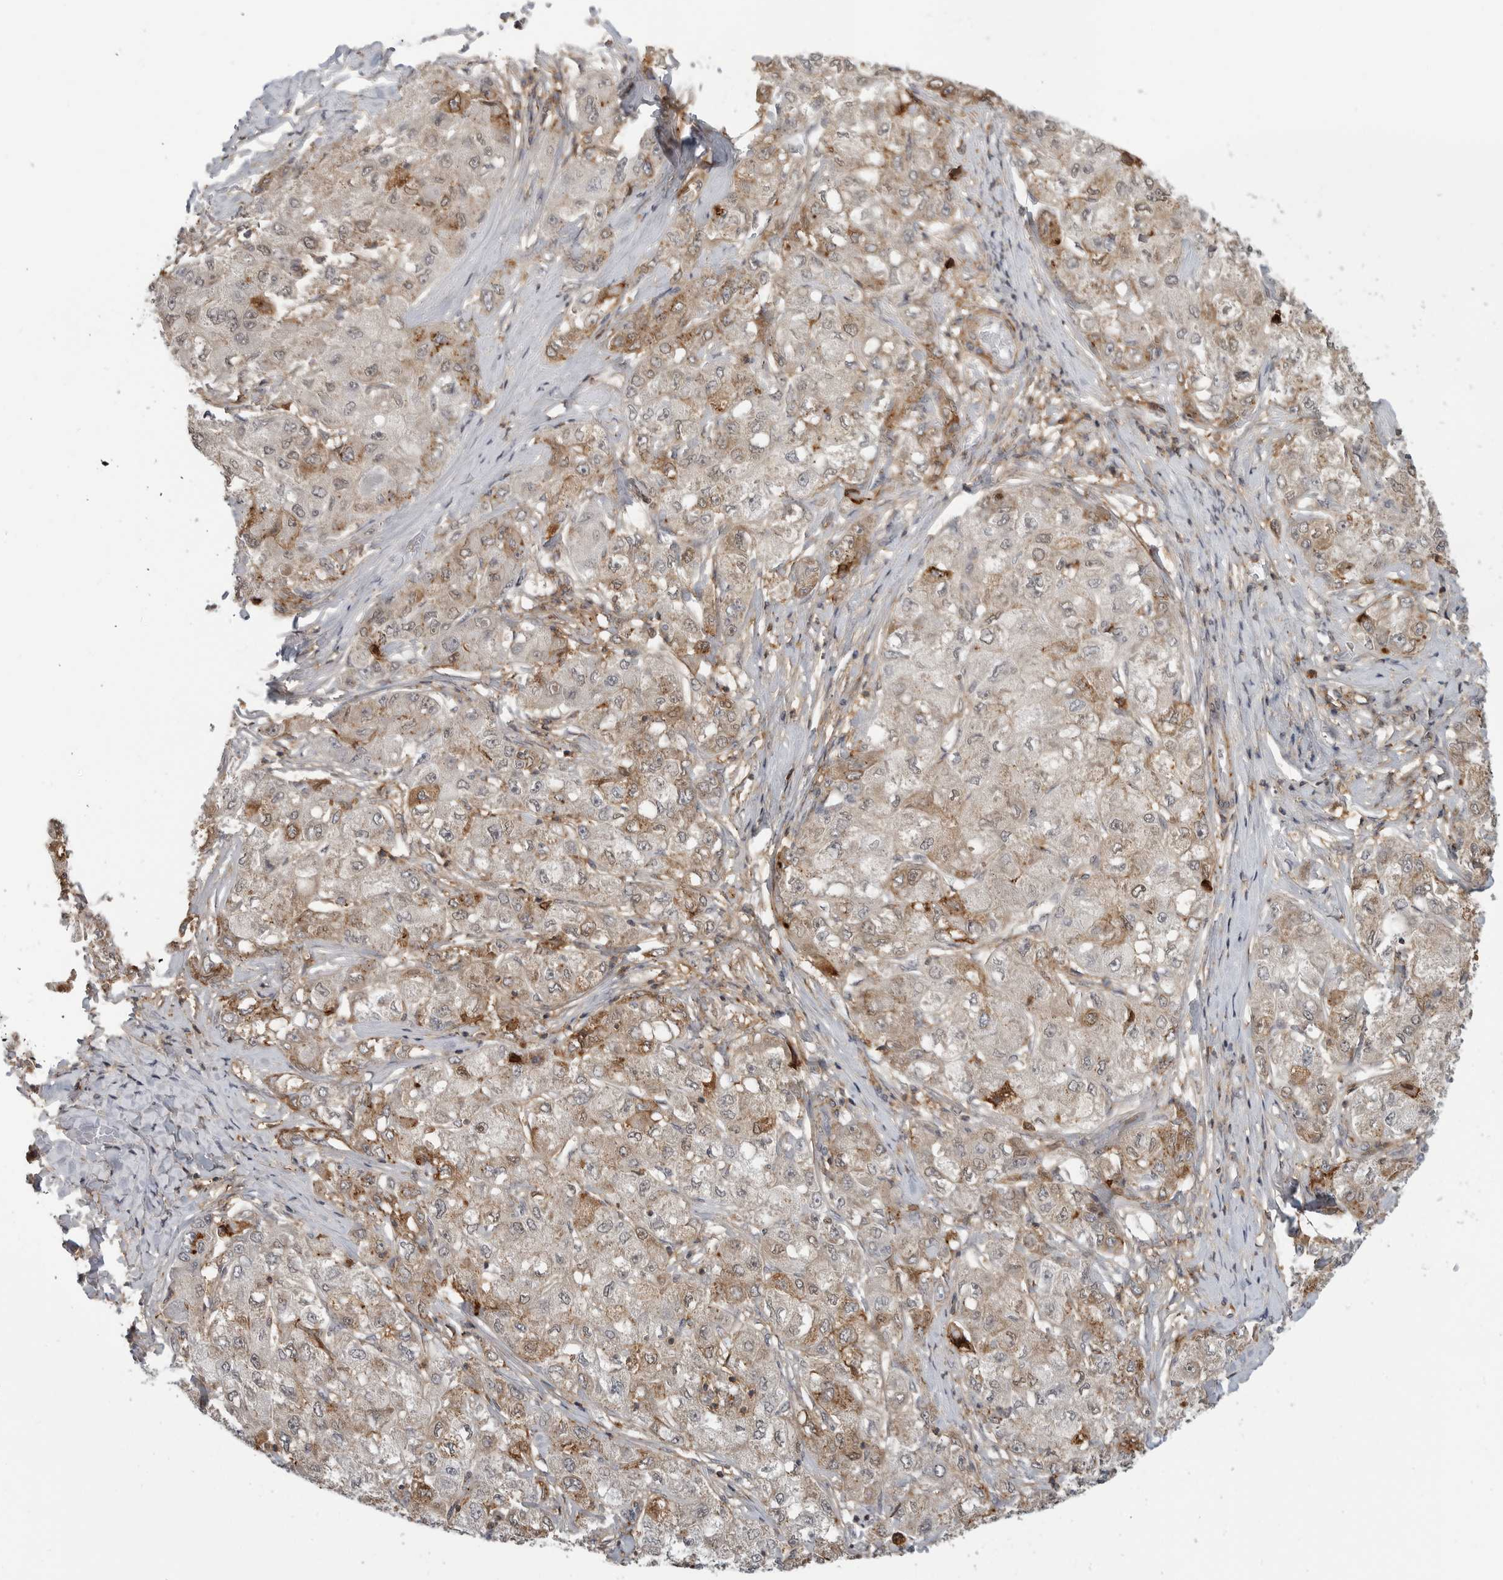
{"staining": {"intensity": "weak", "quantity": ">75%", "location": "cytoplasmic/membranous"}, "tissue": "liver cancer", "cell_type": "Tumor cells", "image_type": "cancer", "snomed": [{"axis": "morphology", "description": "Carcinoma, Hepatocellular, NOS"}, {"axis": "topography", "description": "Liver"}], "caption": "Brown immunohistochemical staining in human liver hepatocellular carcinoma demonstrates weak cytoplasmic/membranous staining in approximately >75% of tumor cells.", "gene": "ANXA11", "patient": {"sex": "male", "age": 80}}